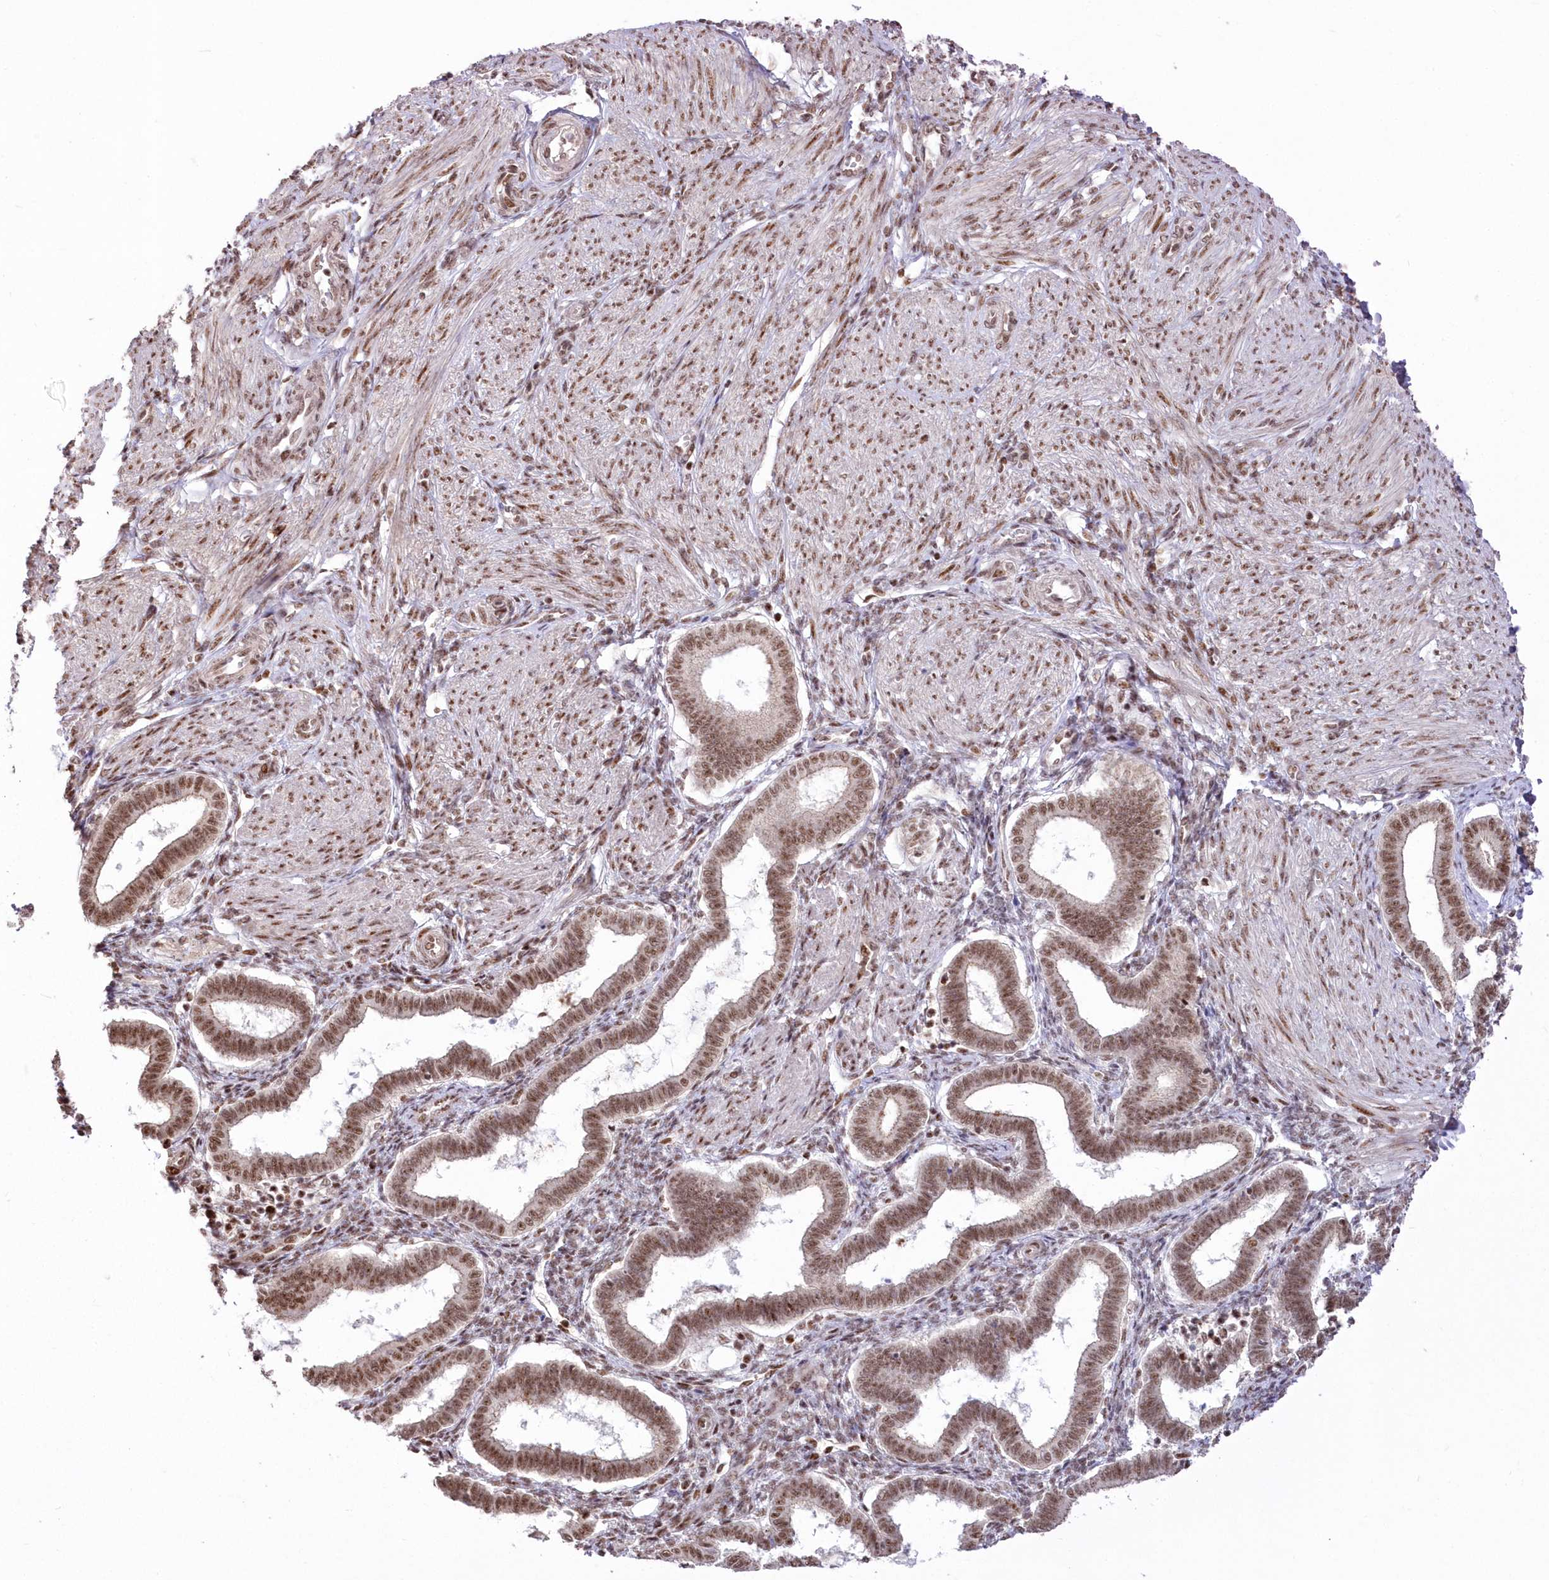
{"staining": {"intensity": "moderate", "quantity": ">75%", "location": "nuclear"}, "tissue": "endometrium", "cell_type": "Cells in endometrial stroma", "image_type": "normal", "snomed": [{"axis": "morphology", "description": "Normal tissue, NOS"}, {"axis": "topography", "description": "Endometrium"}], "caption": "Protein positivity by immunohistochemistry shows moderate nuclear expression in approximately >75% of cells in endometrial stroma in benign endometrium.", "gene": "WBP1L", "patient": {"sex": "female", "age": 24}}